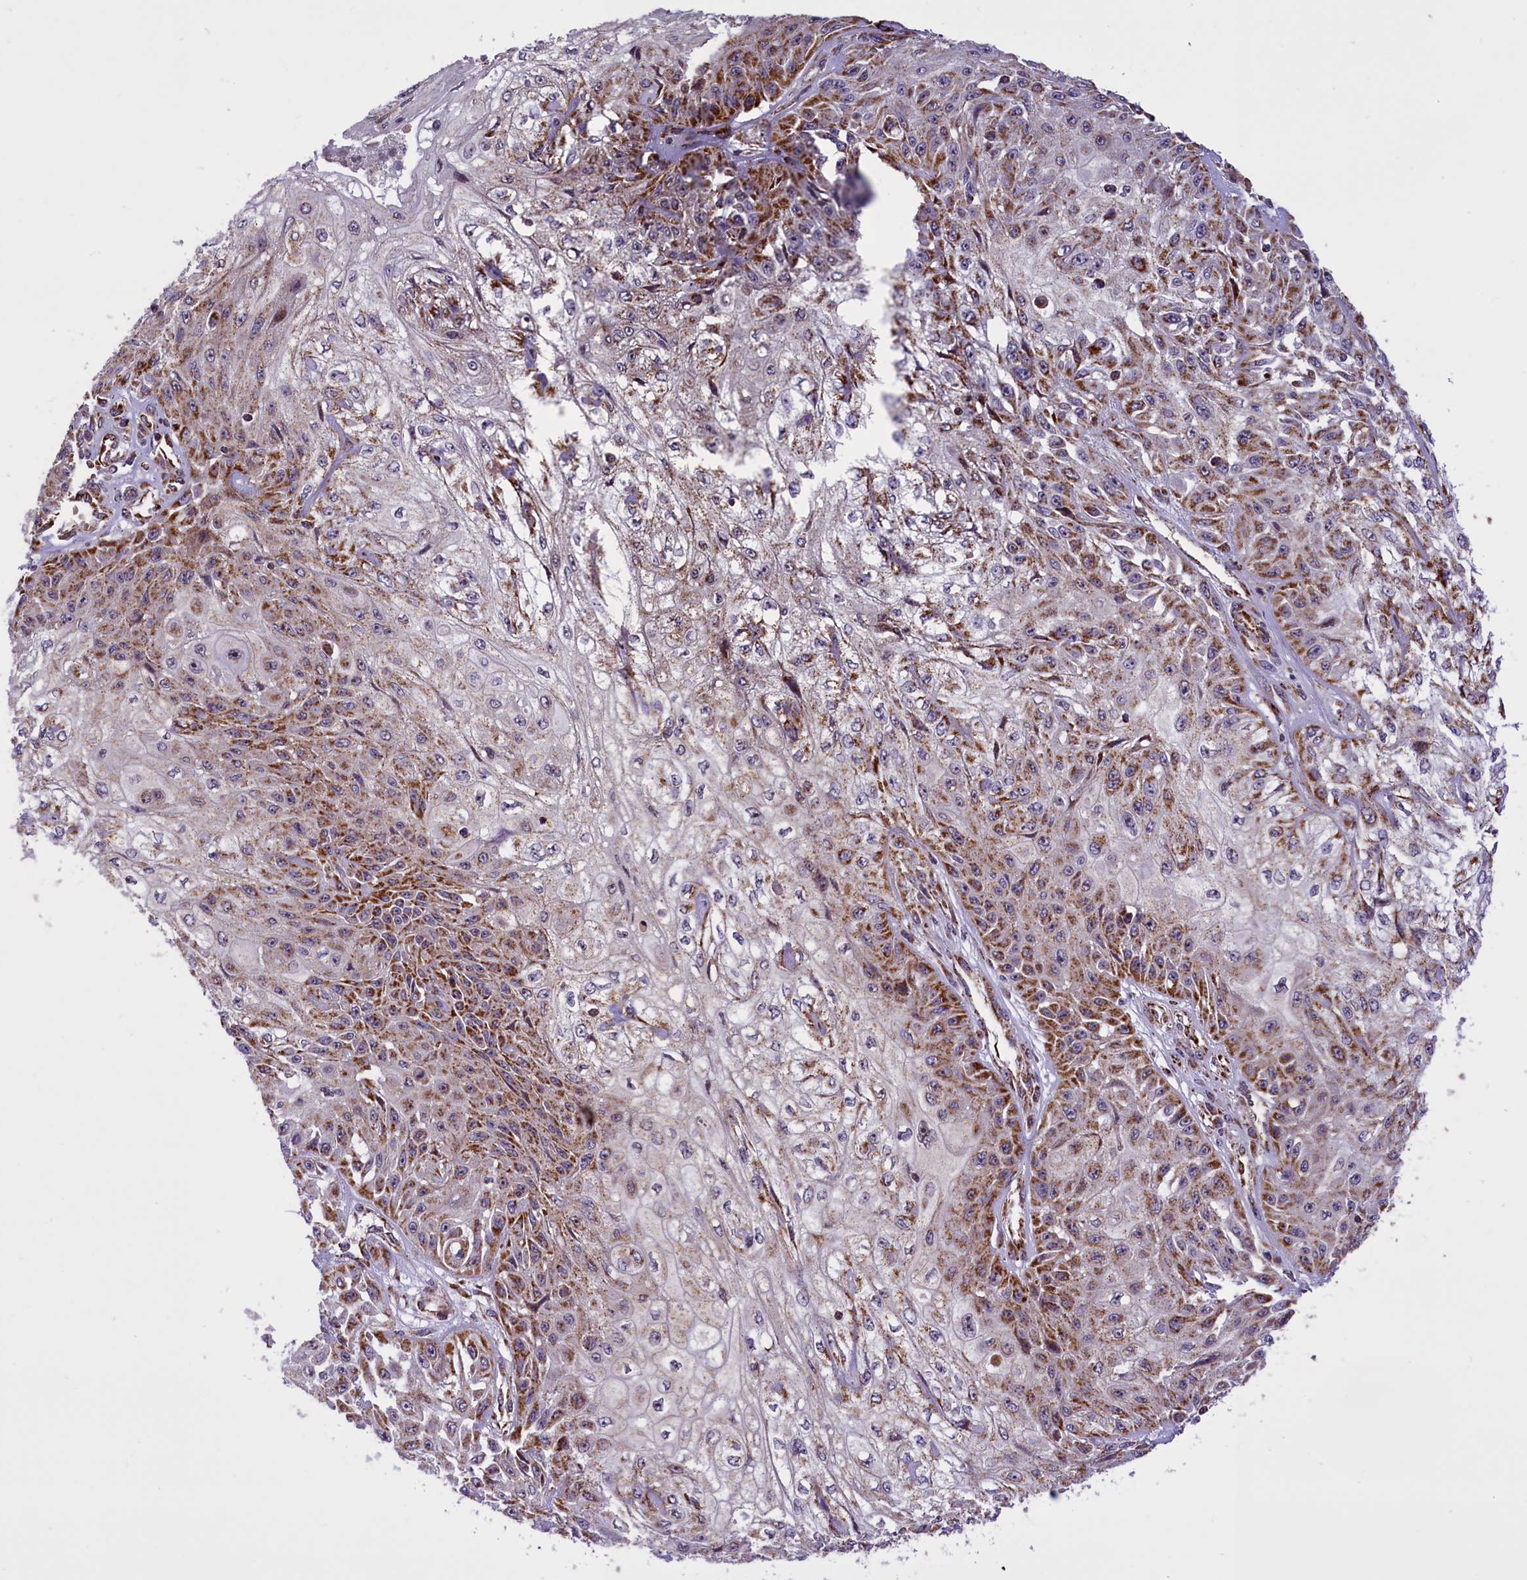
{"staining": {"intensity": "moderate", "quantity": "25%-75%", "location": "cytoplasmic/membranous"}, "tissue": "skin cancer", "cell_type": "Tumor cells", "image_type": "cancer", "snomed": [{"axis": "morphology", "description": "Squamous cell carcinoma, NOS"}, {"axis": "morphology", "description": "Squamous cell carcinoma, metastatic, NOS"}, {"axis": "topography", "description": "Skin"}, {"axis": "topography", "description": "Lymph node"}], "caption": "There is medium levels of moderate cytoplasmic/membranous staining in tumor cells of skin squamous cell carcinoma, as demonstrated by immunohistochemical staining (brown color).", "gene": "NDUFS5", "patient": {"sex": "male", "age": 75}}